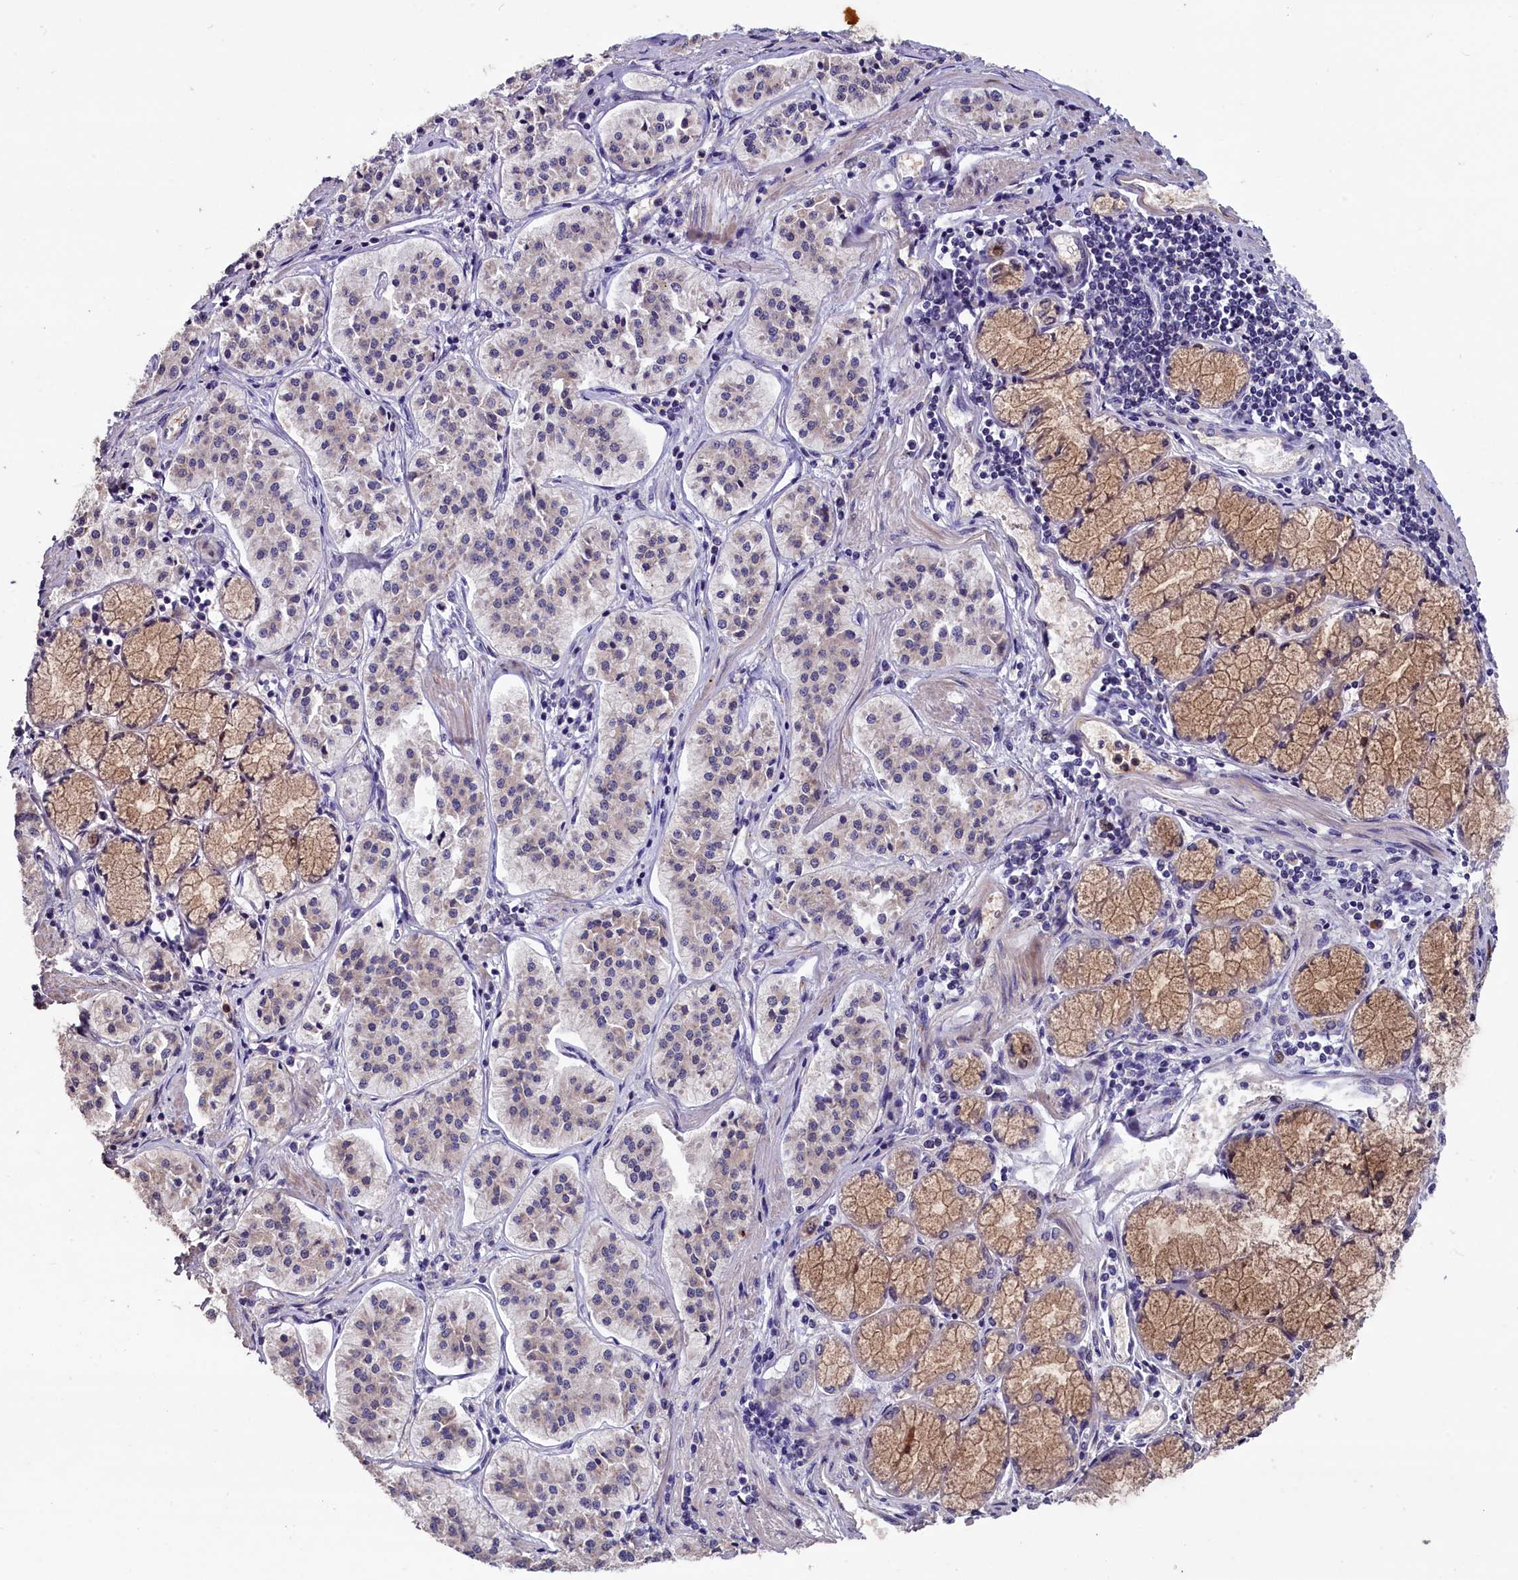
{"staining": {"intensity": "negative", "quantity": "none", "location": "none"}, "tissue": "pancreatic cancer", "cell_type": "Tumor cells", "image_type": "cancer", "snomed": [{"axis": "morphology", "description": "Adenocarcinoma, NOS"}, {"axis": "topography", "description": "Pancreas"}], "caption": "Adenocarcinoma (pancreatic) was stained to show a protein in brown. There is no significant positivity in tumor cells. Nuclei are stained in blue.", "gene": "SLC39A6", "patient": {"sex": "female", "age": 50}}